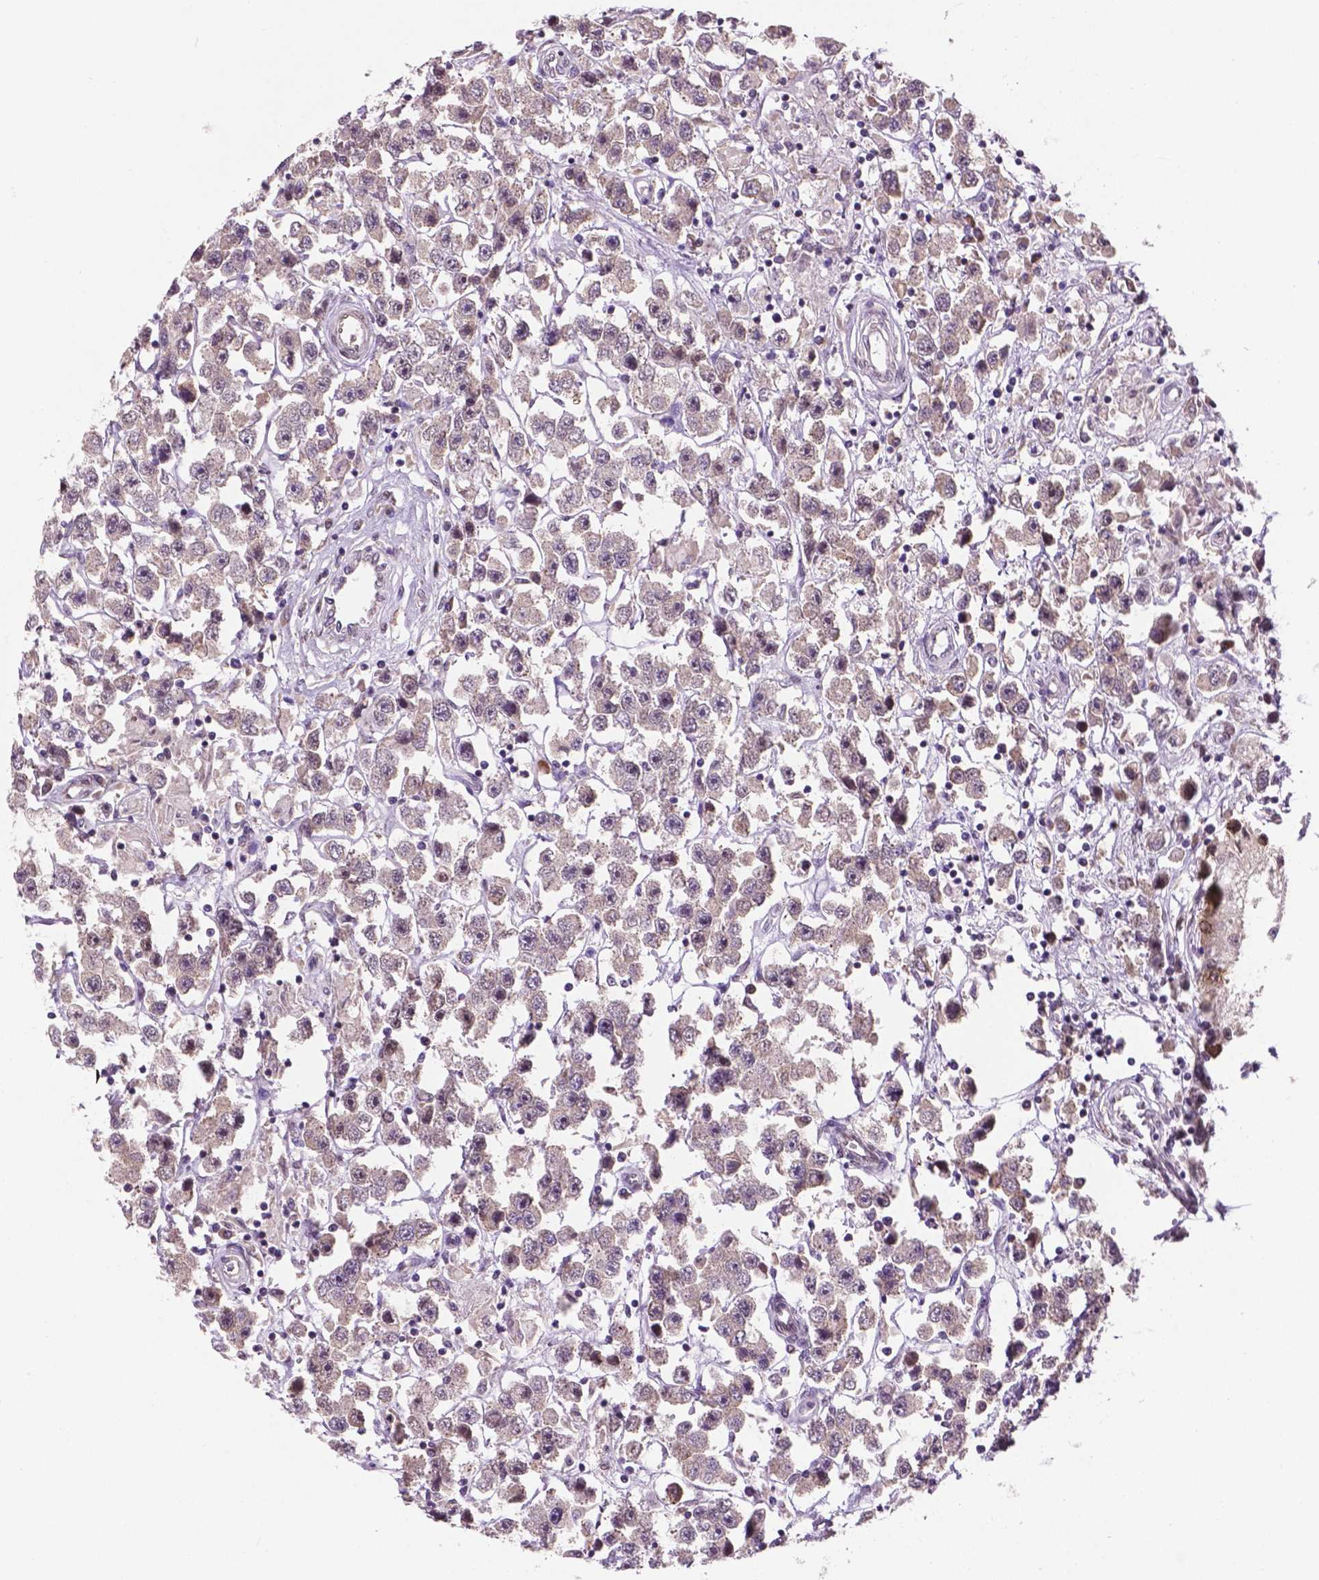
{"staining": {"intensity": "negative", "quantity": "none", "location": "none"}, "tissue": "testis cancer", "cell_type": "Tumor cells", "image_type": "cancer", "snomed": [{"axis": "morphology", "description": "Seminoma, NOS"}, {"axis": "topography", "description": "Testis"}], "caption": "Tumor cells are negative for protein expression in human testis cancer.", "gene": "IRF6", "patient": {"sex": "male", "age": 45}}